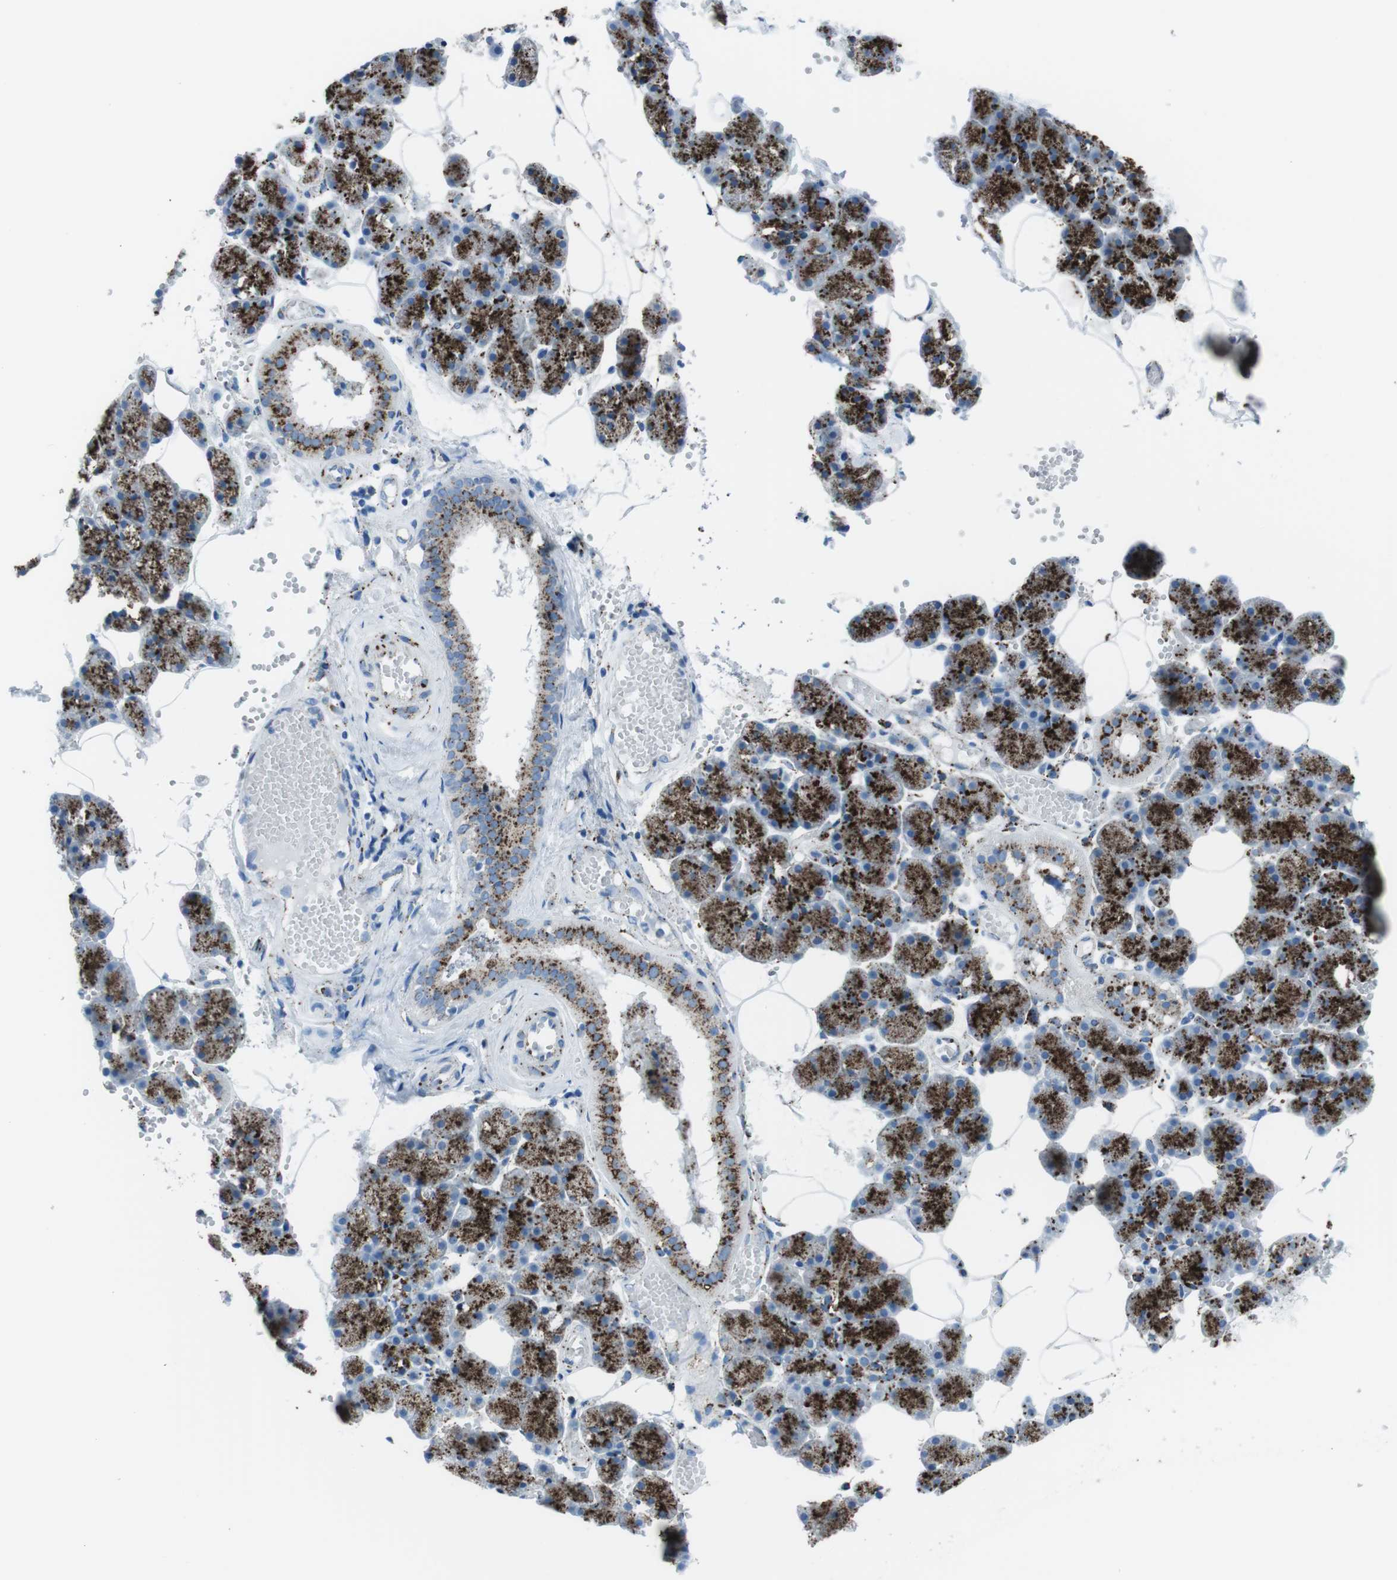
{"staining": {"intensity": "strong", "quantity": ">75%", "location": "cytoplasmic/membranous"}, "tissue": "salivary gland", "cell_type": "Glandular cells", "image_type": "normal", "snomed": [{"axis": "morphology", "description": "Normal tissue, NOS"}, {"axis": "topography", "description": "Salivary gland"}], "caption": "Strong cytoplasmic/membranous positivity is identified in approximately >75% of glandular cells in normal salivary gland. Using DAB (3,3'-diaminobenzidine) (brown) and hematoxylin (blue) stains, captured at high magnification using brightfield microscopy.", "gene": "SCARB2", "patient": {"sex": "male", "age": 62}}